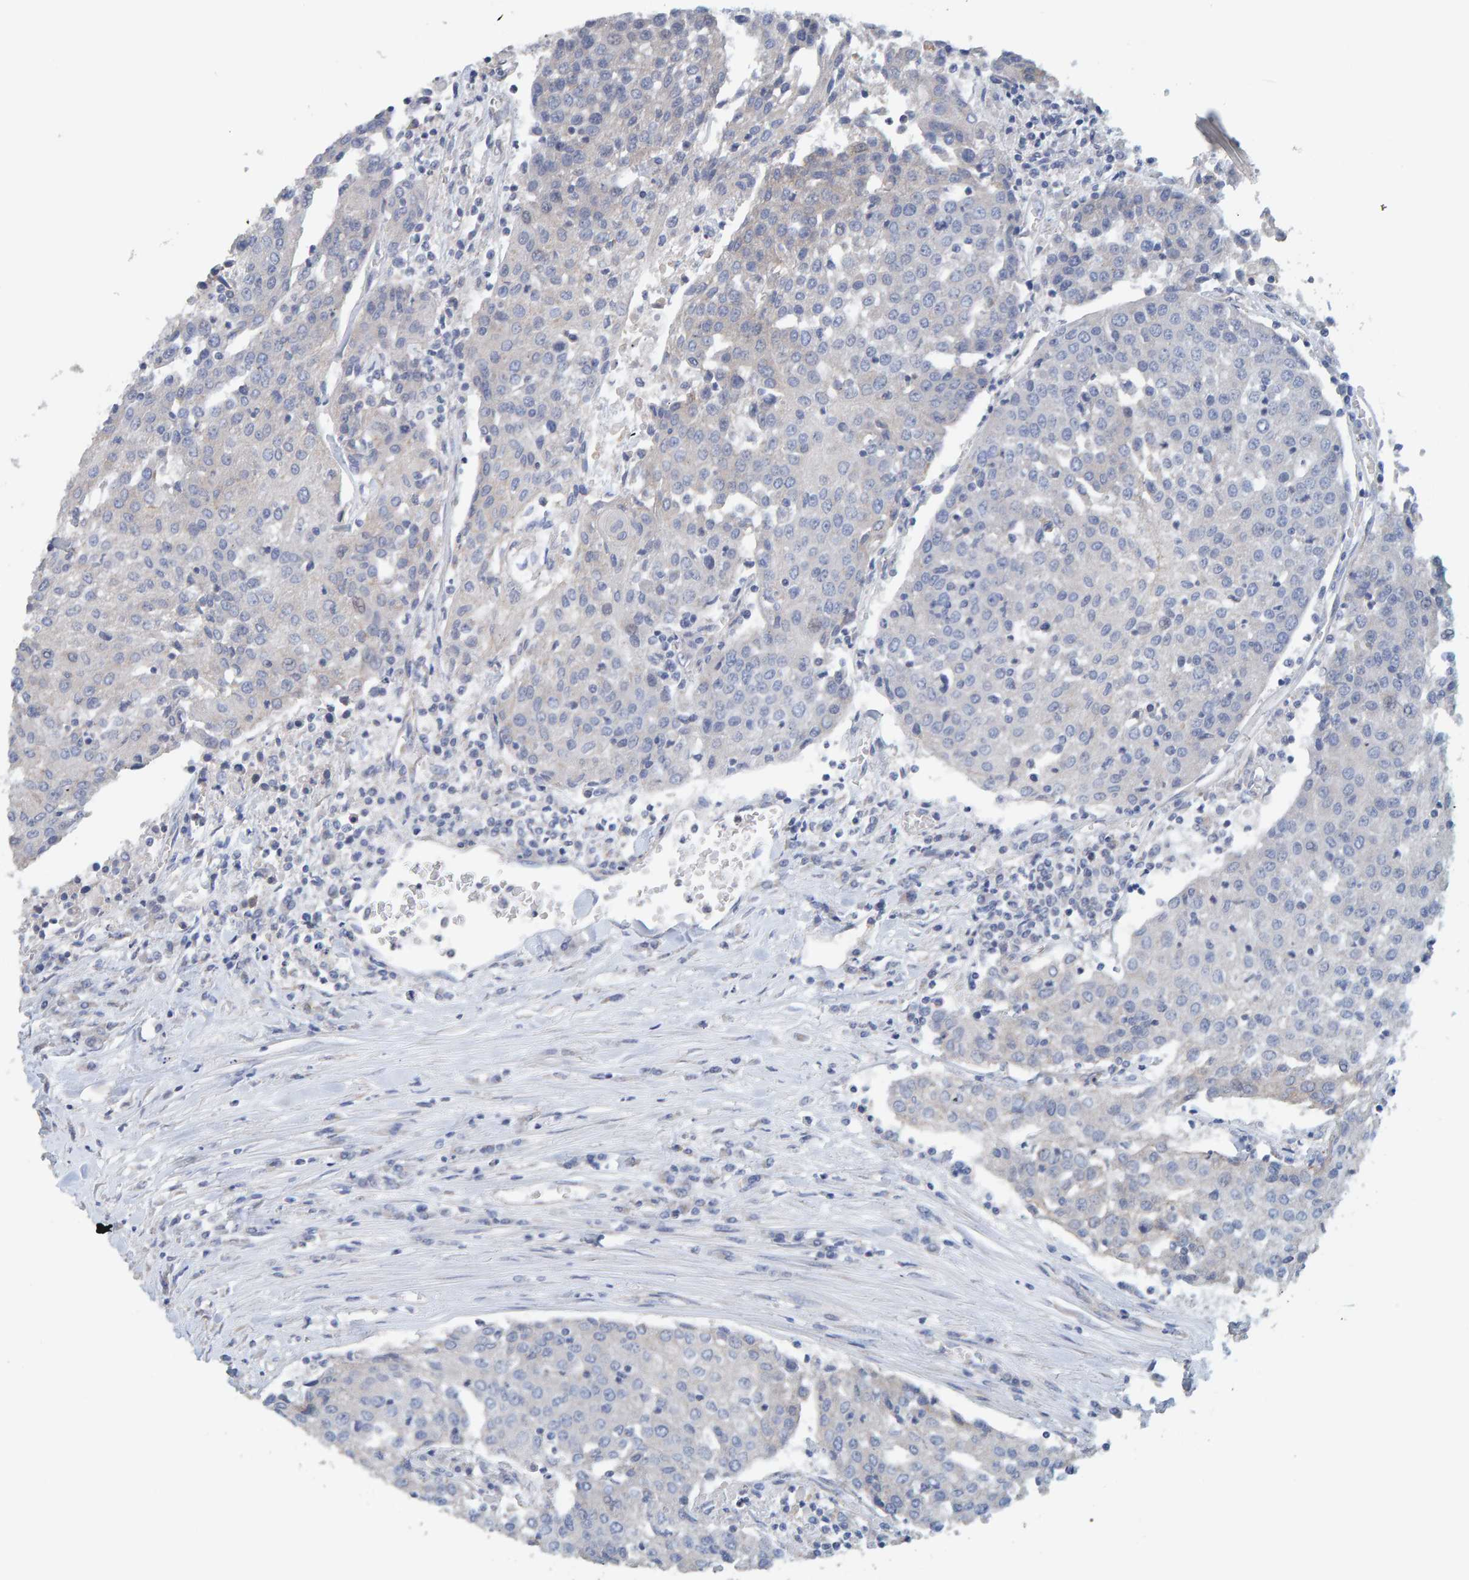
{"staining": {"intensity": "negative", "quantity": "none", "location": "none"}, "tissue": "urothelial cancer", "cell_type": "Tumor cells", "image_type": "cancer", "snomed": [{"axis": "morphology", "description": "Urothelial carcinoma, High grade"}, {"axis": "topography", "description": "Urinary bladder"}], "caption": "Tumor cells show no significant positivity in urothelial cancer.", "gene": "RGP1", "patient": {"sex": "female", "age": 85}}